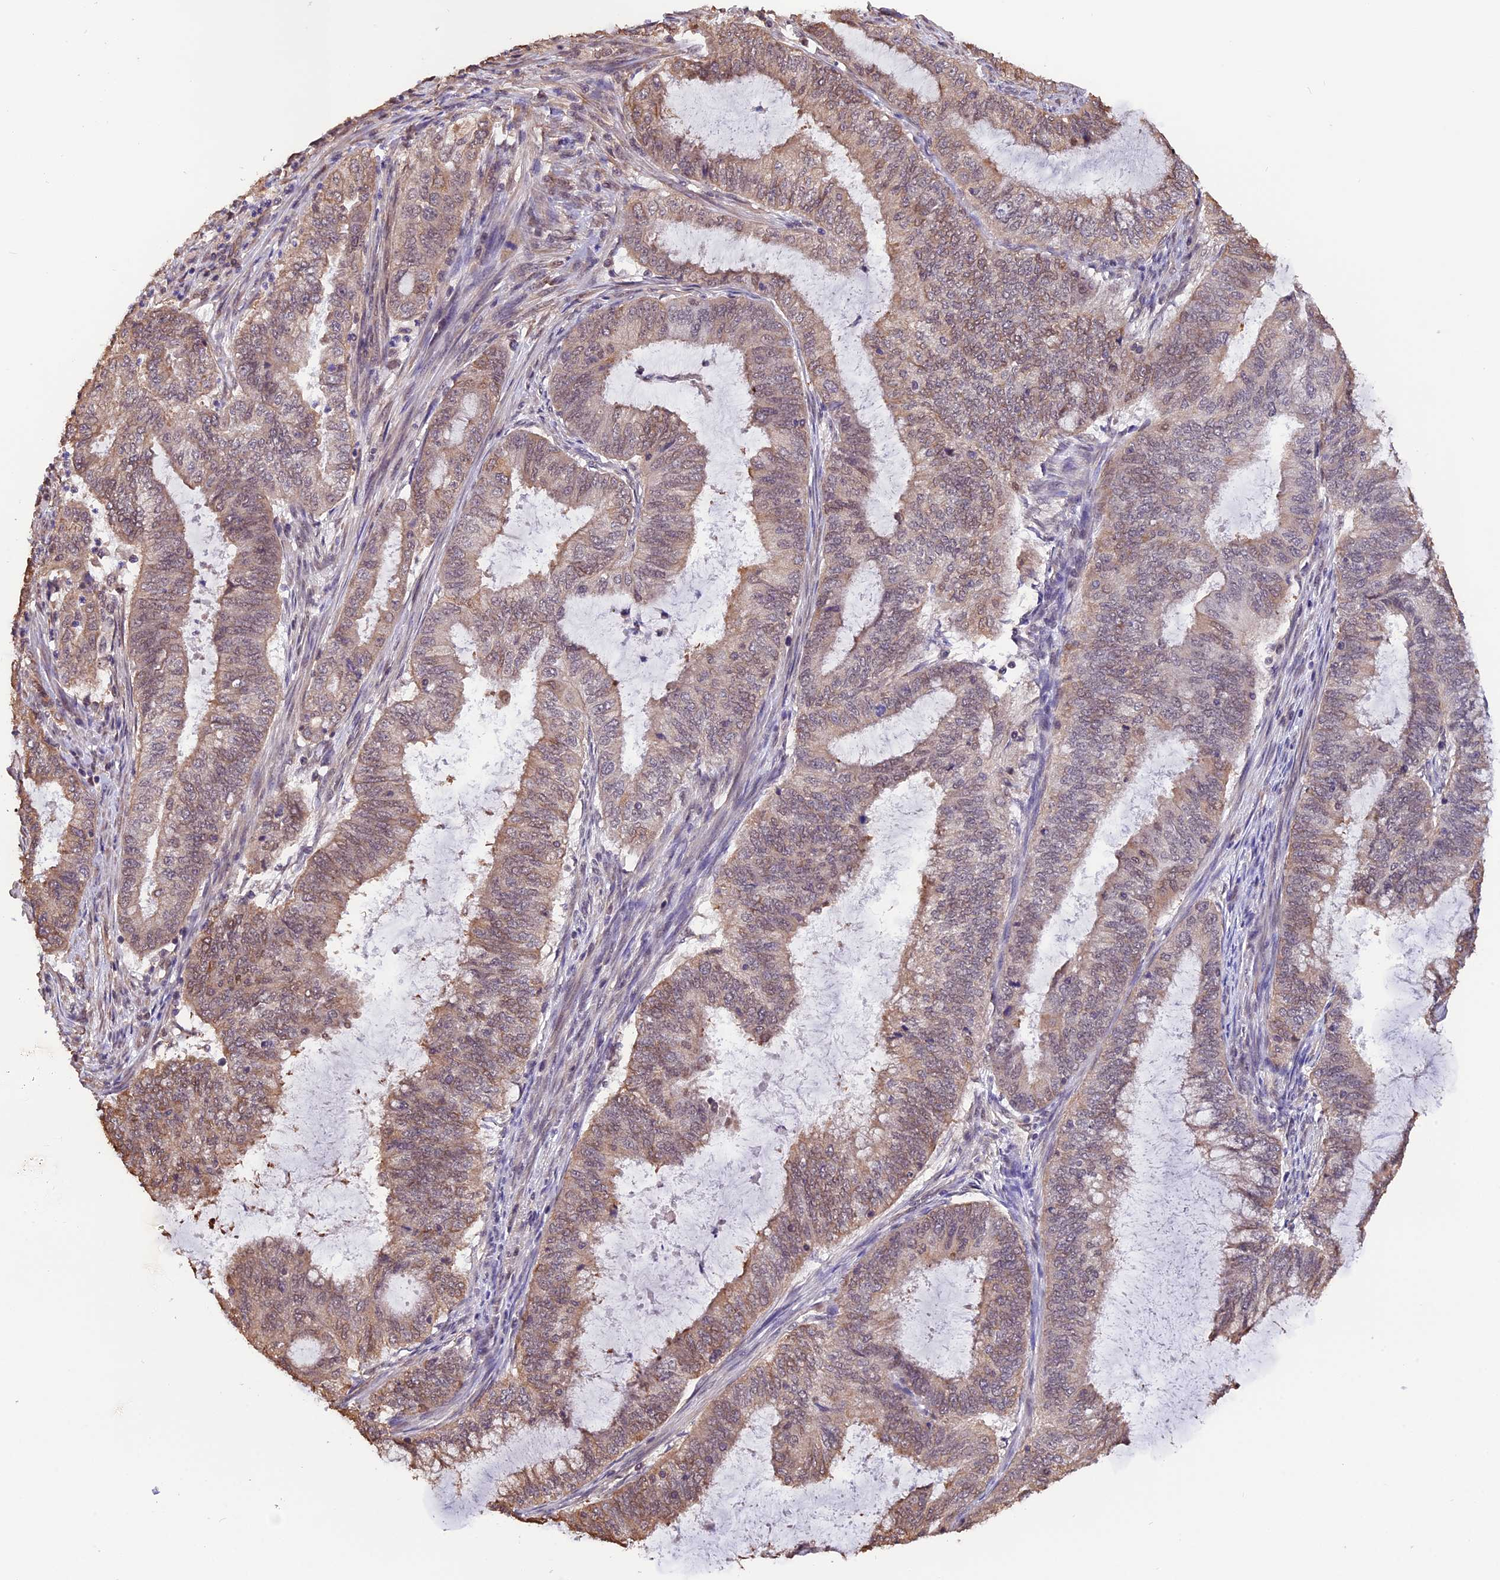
{"staining": {"intensity": "weak", "quantity": ">75%", "location": "cytoplasmic/membranous,nuclear"}, "tissue": "endometrial cancer", "cell_type": "Tumor cells", "image_type": "cancer", "snomed": [{"axis": "morphology", "description": "Adenocarcinoma, NOS"}, {"axis": "topography", "description": "Endometrium"}], "caption": "Endometrial cancer was stained to show a protein in brown. There is low levels of weak cytoplasmic/membranous and nuclear expression in approximately >75% of tumor cells.", "gene": "ZC3H4", "patient": {"sex": "female", "age": 51}}